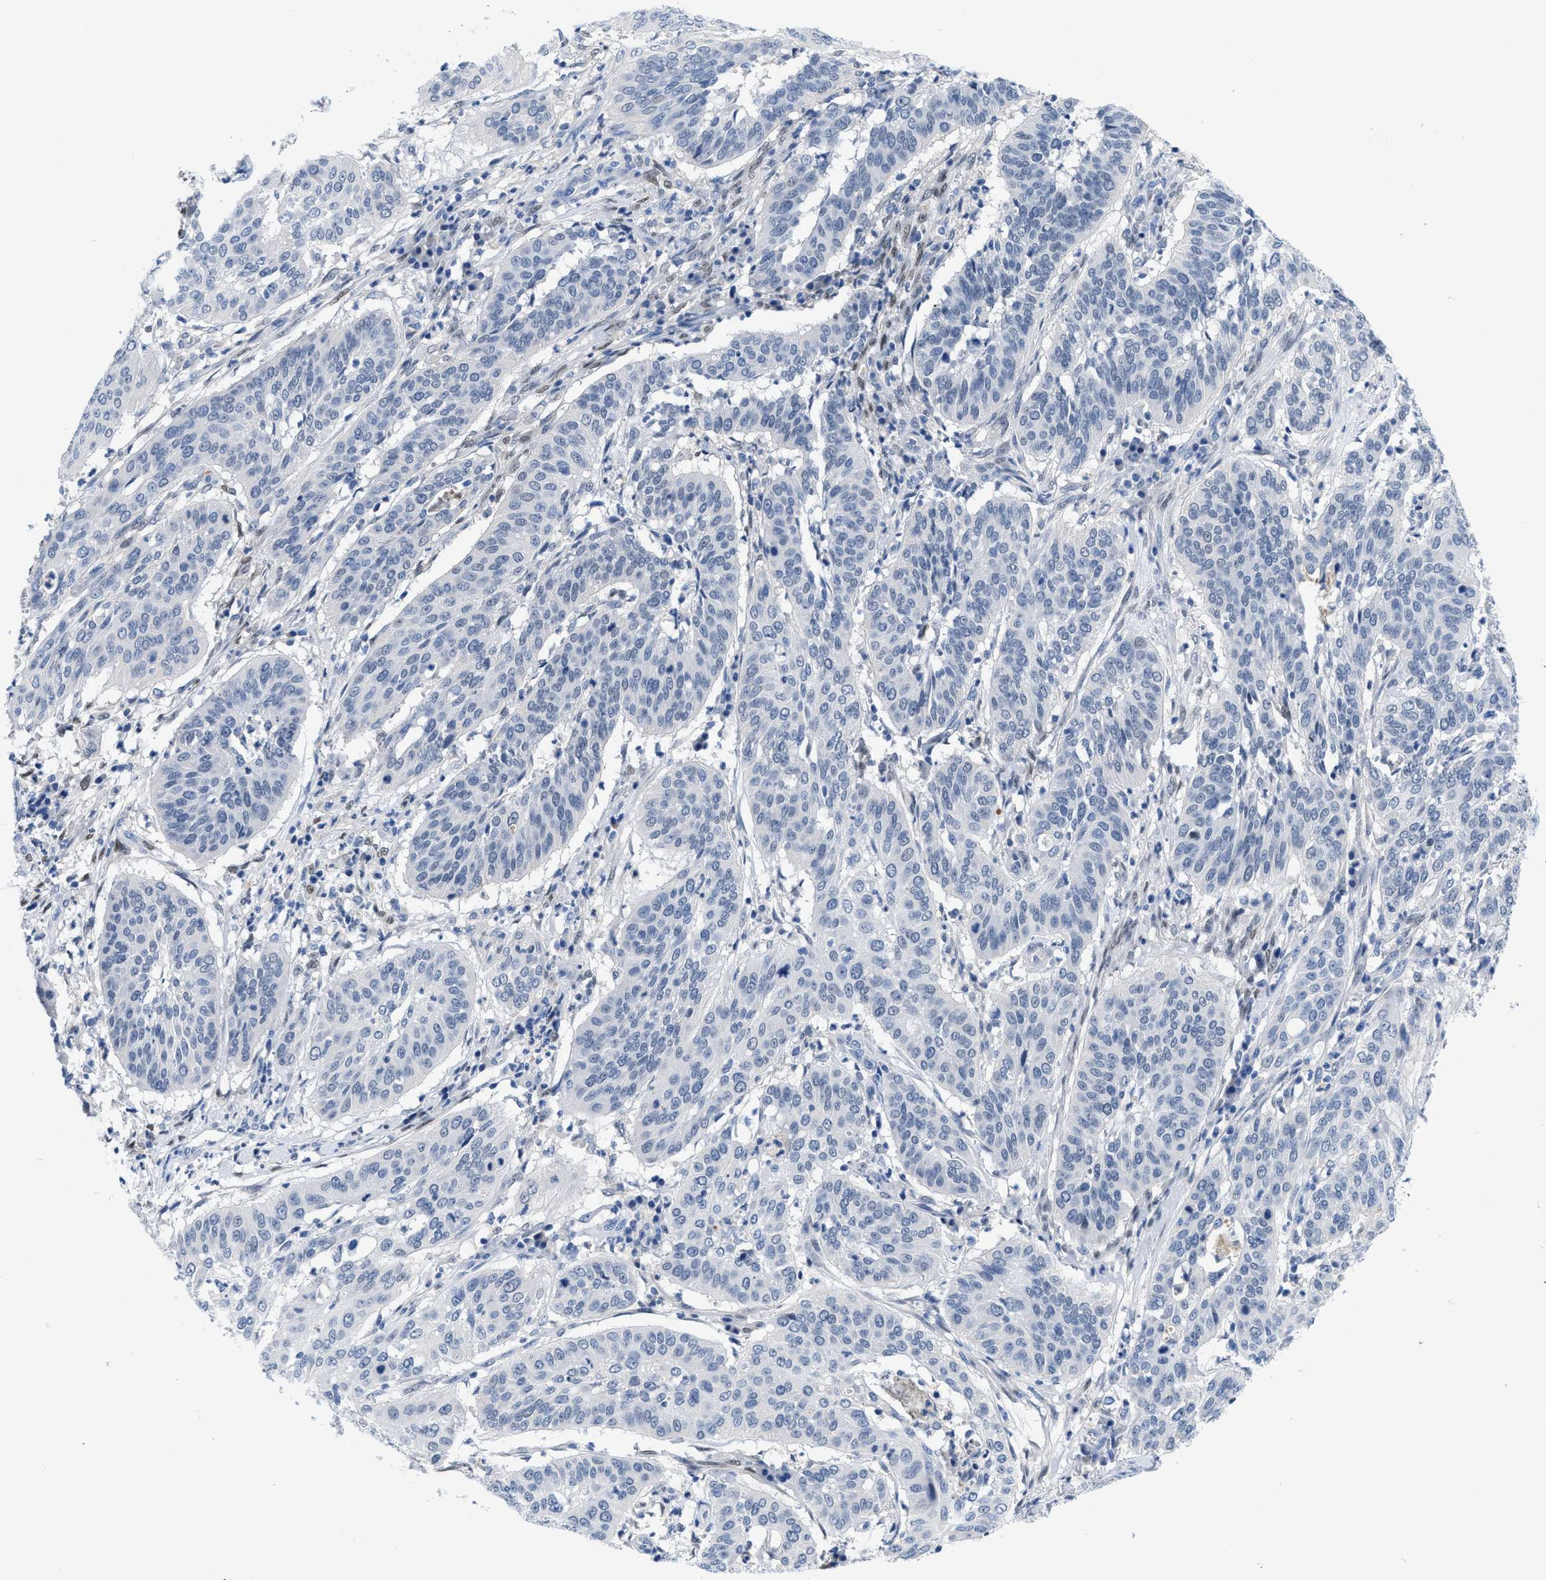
{"staining": {"intensity": "negative", "quantity": "none", "location": "none"}, "tissue": "cervical cancer", "cell_type": "Tumor cells", "image_type": "cancer", "snomed": [{"axis": "morphology", "description": "Normal tissue, NOS"}, {"axis": "morphology", "description": "Squamous cell carcinoma, NOS"}, {"axis": "topography", "description": "Cervix"}], "caption": "High magnification brightfield microscopy of cervical squamous cell carcinoma stained with DAB (3,3'-diaminobenzidine) (brown) and counterstained with hematoxylin (blue): tumor cells show no significant positivity.", "gene": "NFIX", "patient": {"sex": "female", "age": 39}}